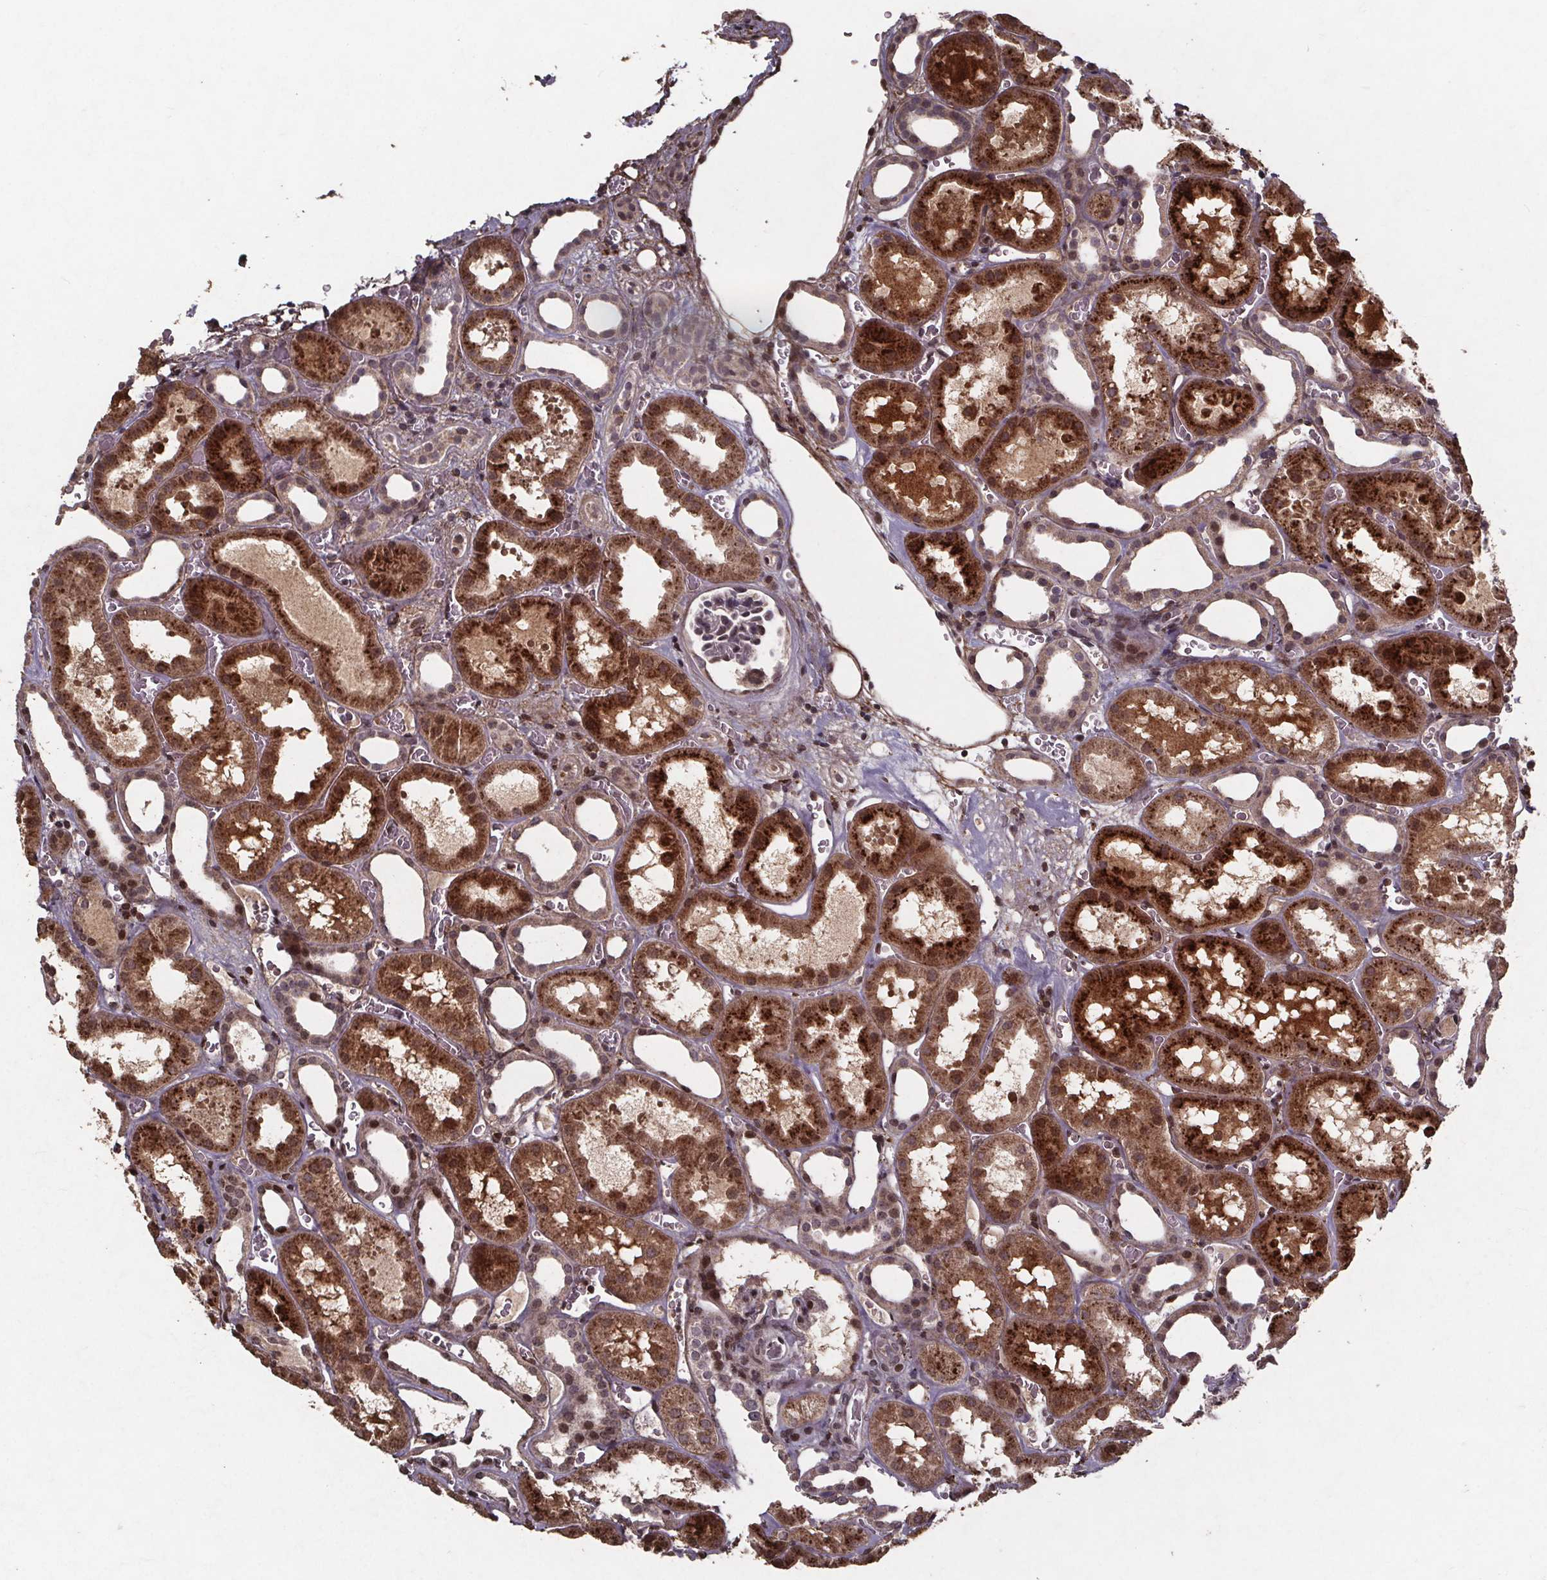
{"staining": {"intensity": "weak", "quantity": "<25%", "location": "cytoplasmic/membranous,nuclear"}, "tissue": "kidney", "cell_type": "Cells in glomeruli", "image_type": "normal", "snomed": [{"axis": "morphology", "description": "Normal tissue, NOS"}, {"axis": "topography", "description": "Kidney"}], "caption": "Immunohistochemistry (IHC) of unremarkable human kidney exhibits no staining in cells in glomeruli.", "gene": "GPX3", "patient": {"sex": "female", "age": 41}}